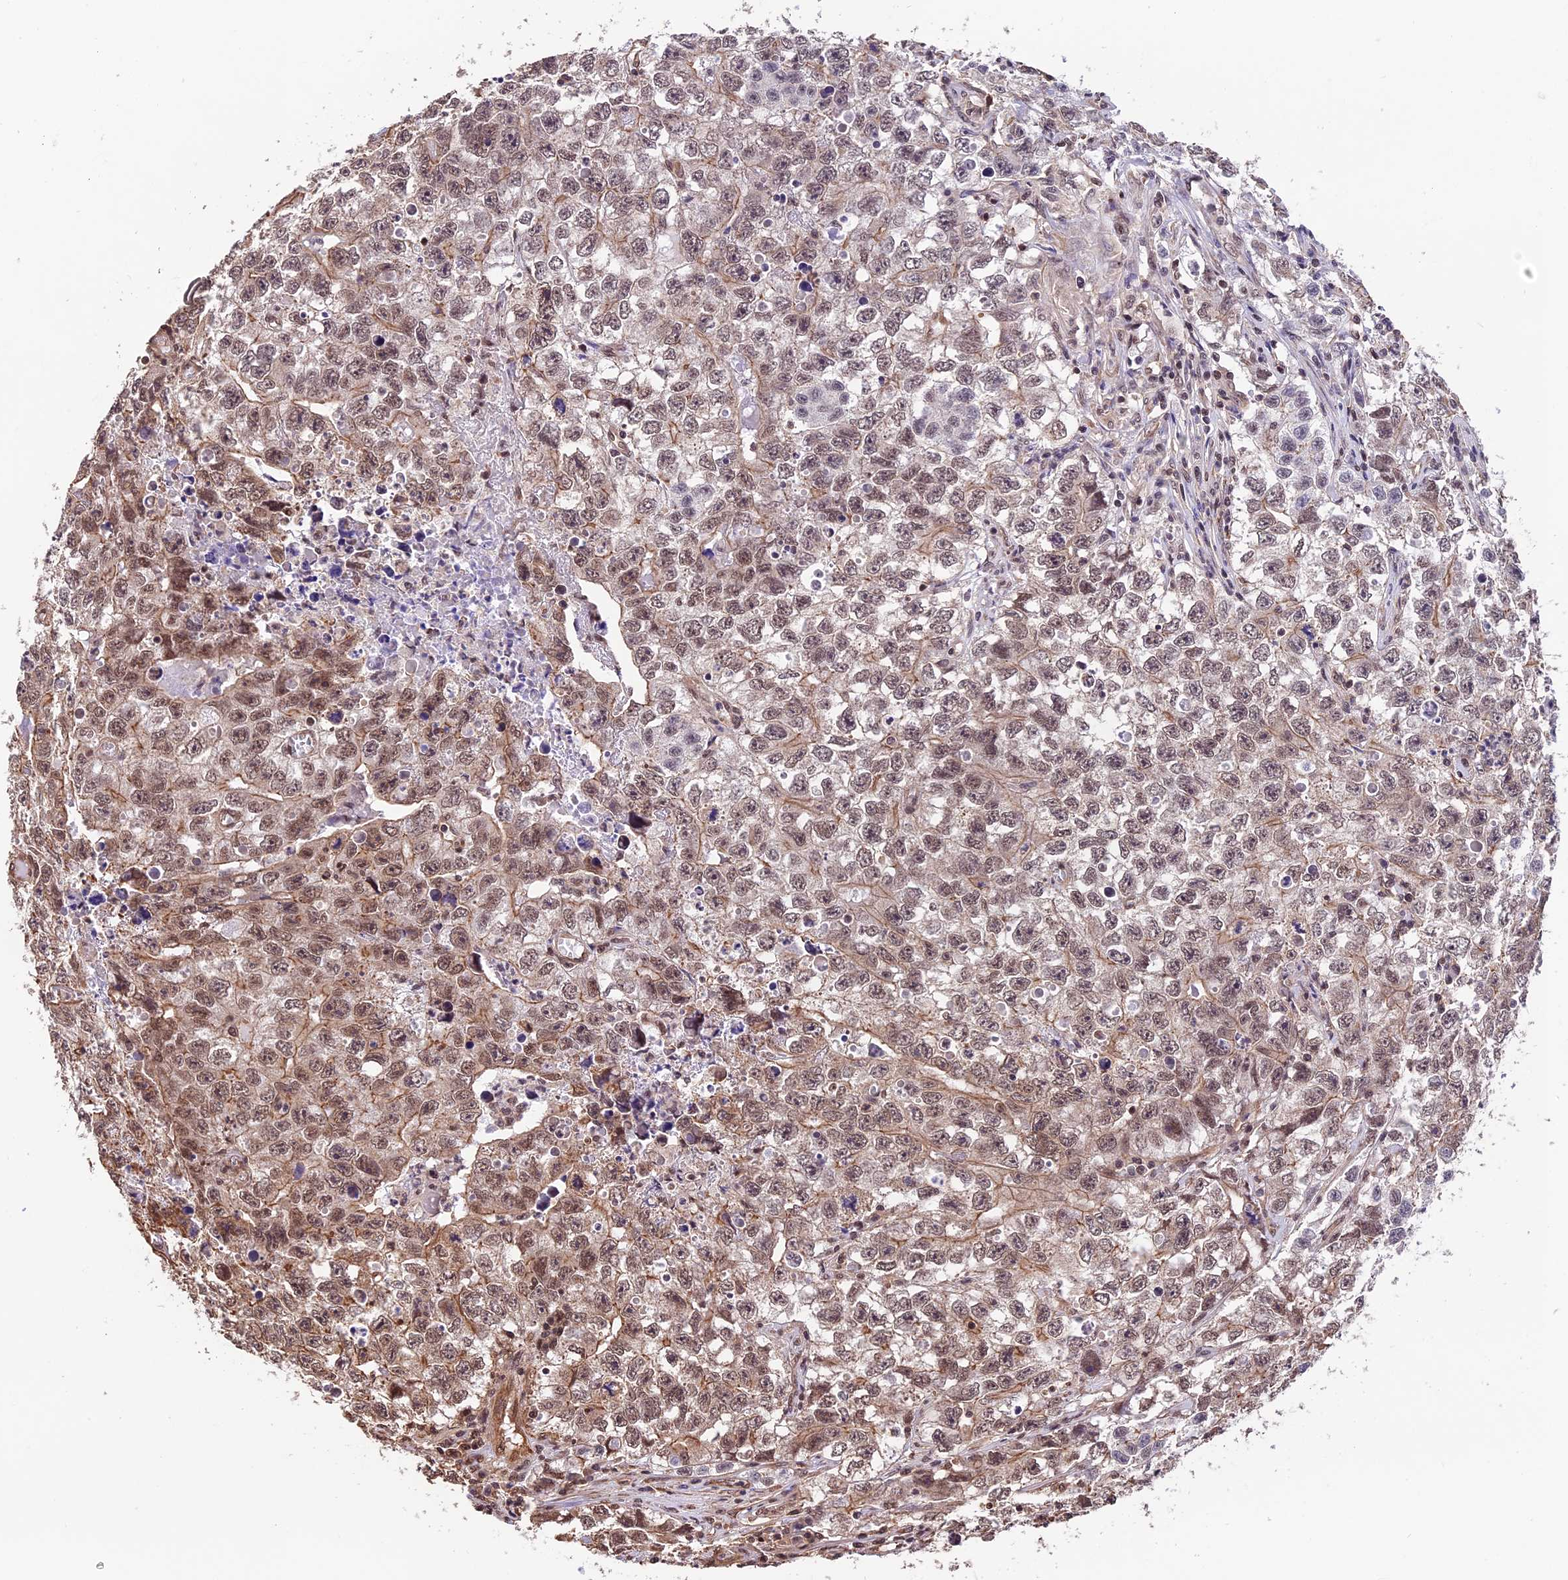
{"staining": {"intensity": "moderate", "quantity": ">75%", "location": "nuclear"}, "tissue": "testis cancer", "cell_type": "Tumor cells", "image_type": "cancer", "snomed": [{"axis": "morphology", "description": "Seminoma, NOS"}, {"axis": "morphology", "description": "Carcinoma, Embryonal, NOS"}, {"axis": "topography", "description": "Testis"}], "caption": "Immunohistochemical staining of human embryonal carcinoma (testis) reveals medium levels of moderate nuclear protein staining in about >75% of tumor cells.", "gene": "ZC3H4", "patient": {"sex": "male", "age": 43}}